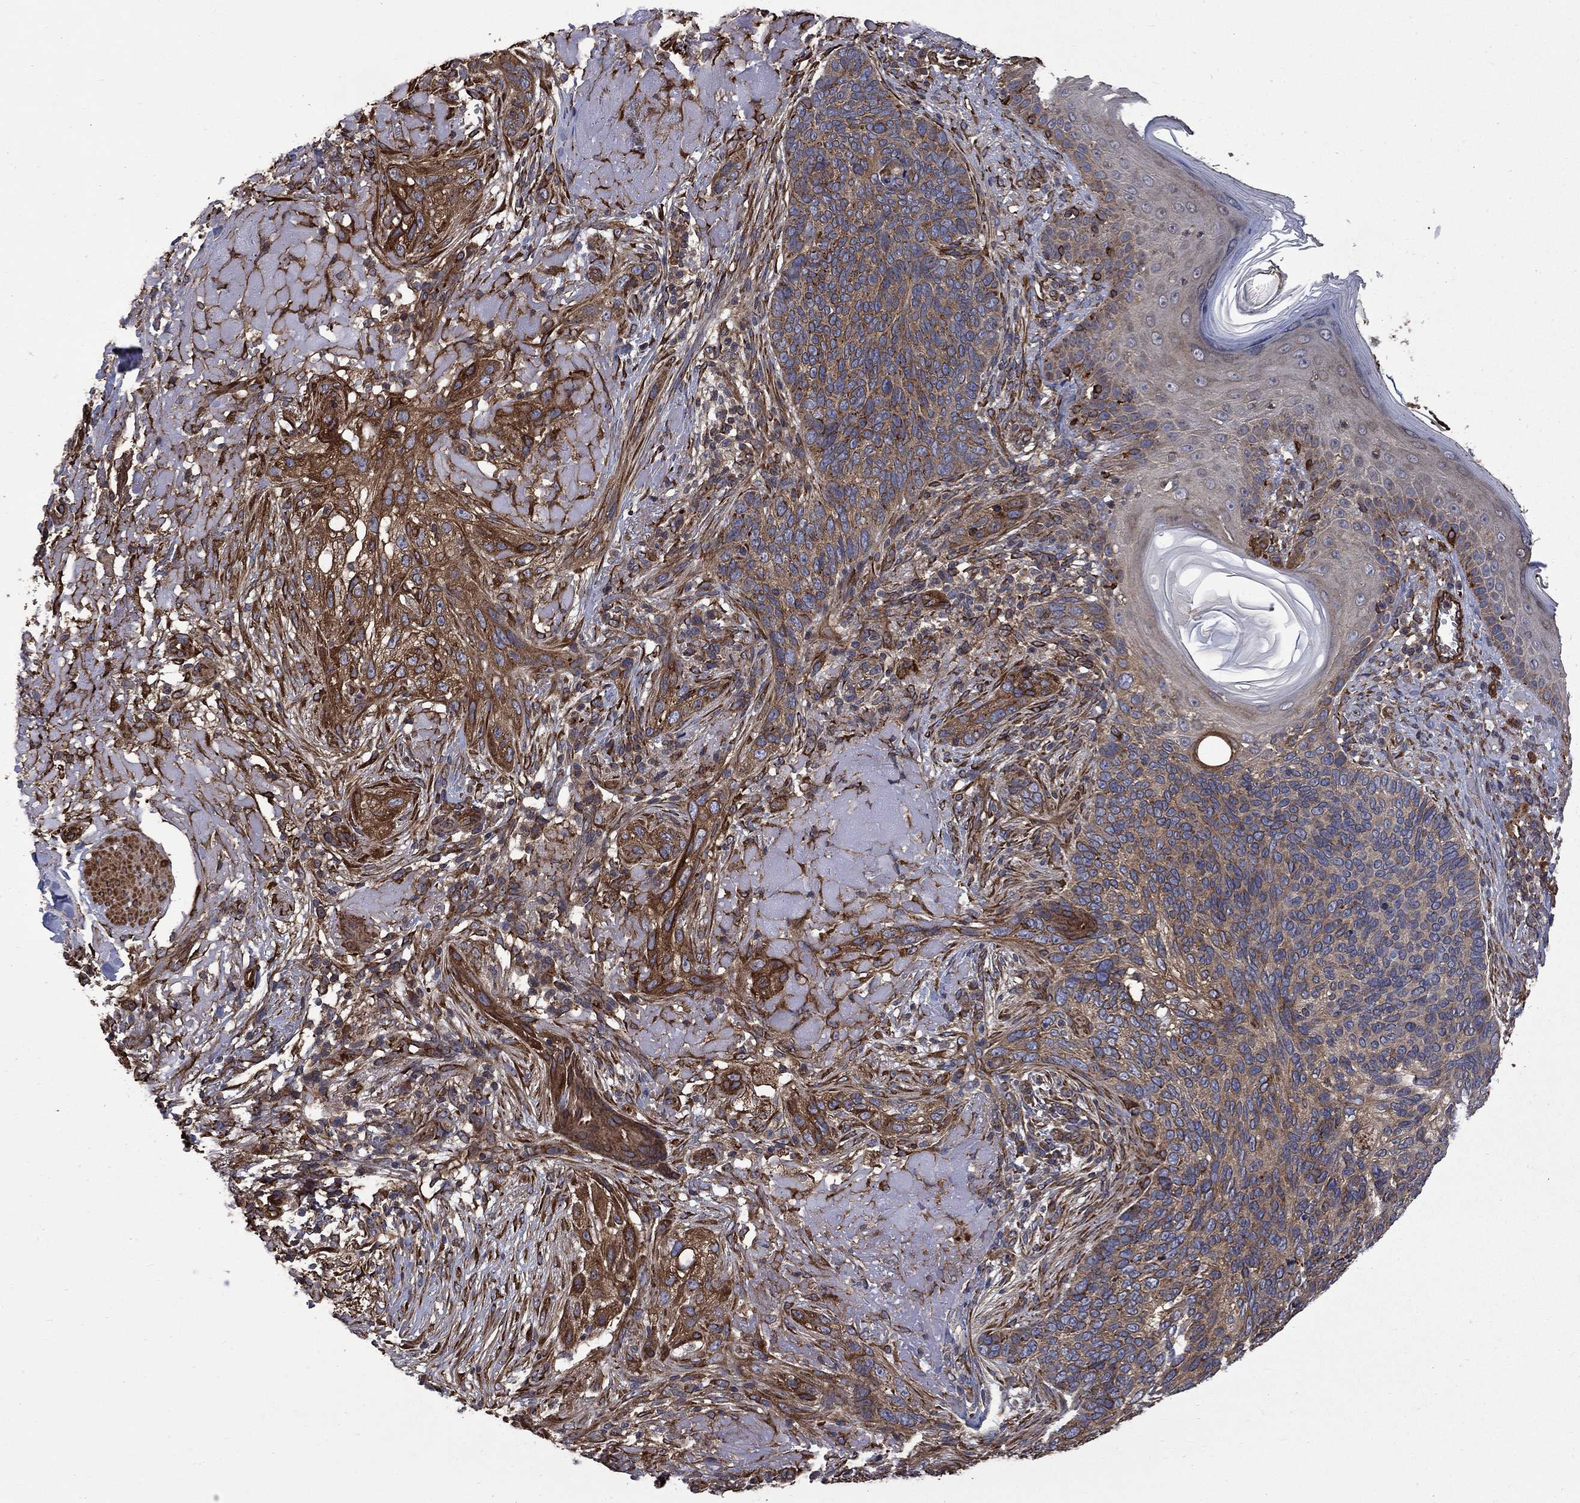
{"staining": {"intensity": "strong", "quantity": "25%-75%", "location": "cytoplasmic/membranous"}, "tissue": "skin cancer", "cell_type": "Tumor cells", "image_type": "cancer", "snomed": [{"axis": "morphology", "description": "Basal cell carcinoma"}, {"axis": "topography", "description": "Skin"}], "caption": "Protein expression analysis of human skin cancer (basal cell carcinoma) reveals strong cytoplasmic/membranous positivity in approximately 25%-75% of tumor cells. The protein is shown in brown color, while the nuclei are stained blue.", "gene": "CUTC", "patient": {"sex": "male", "age": 91}}